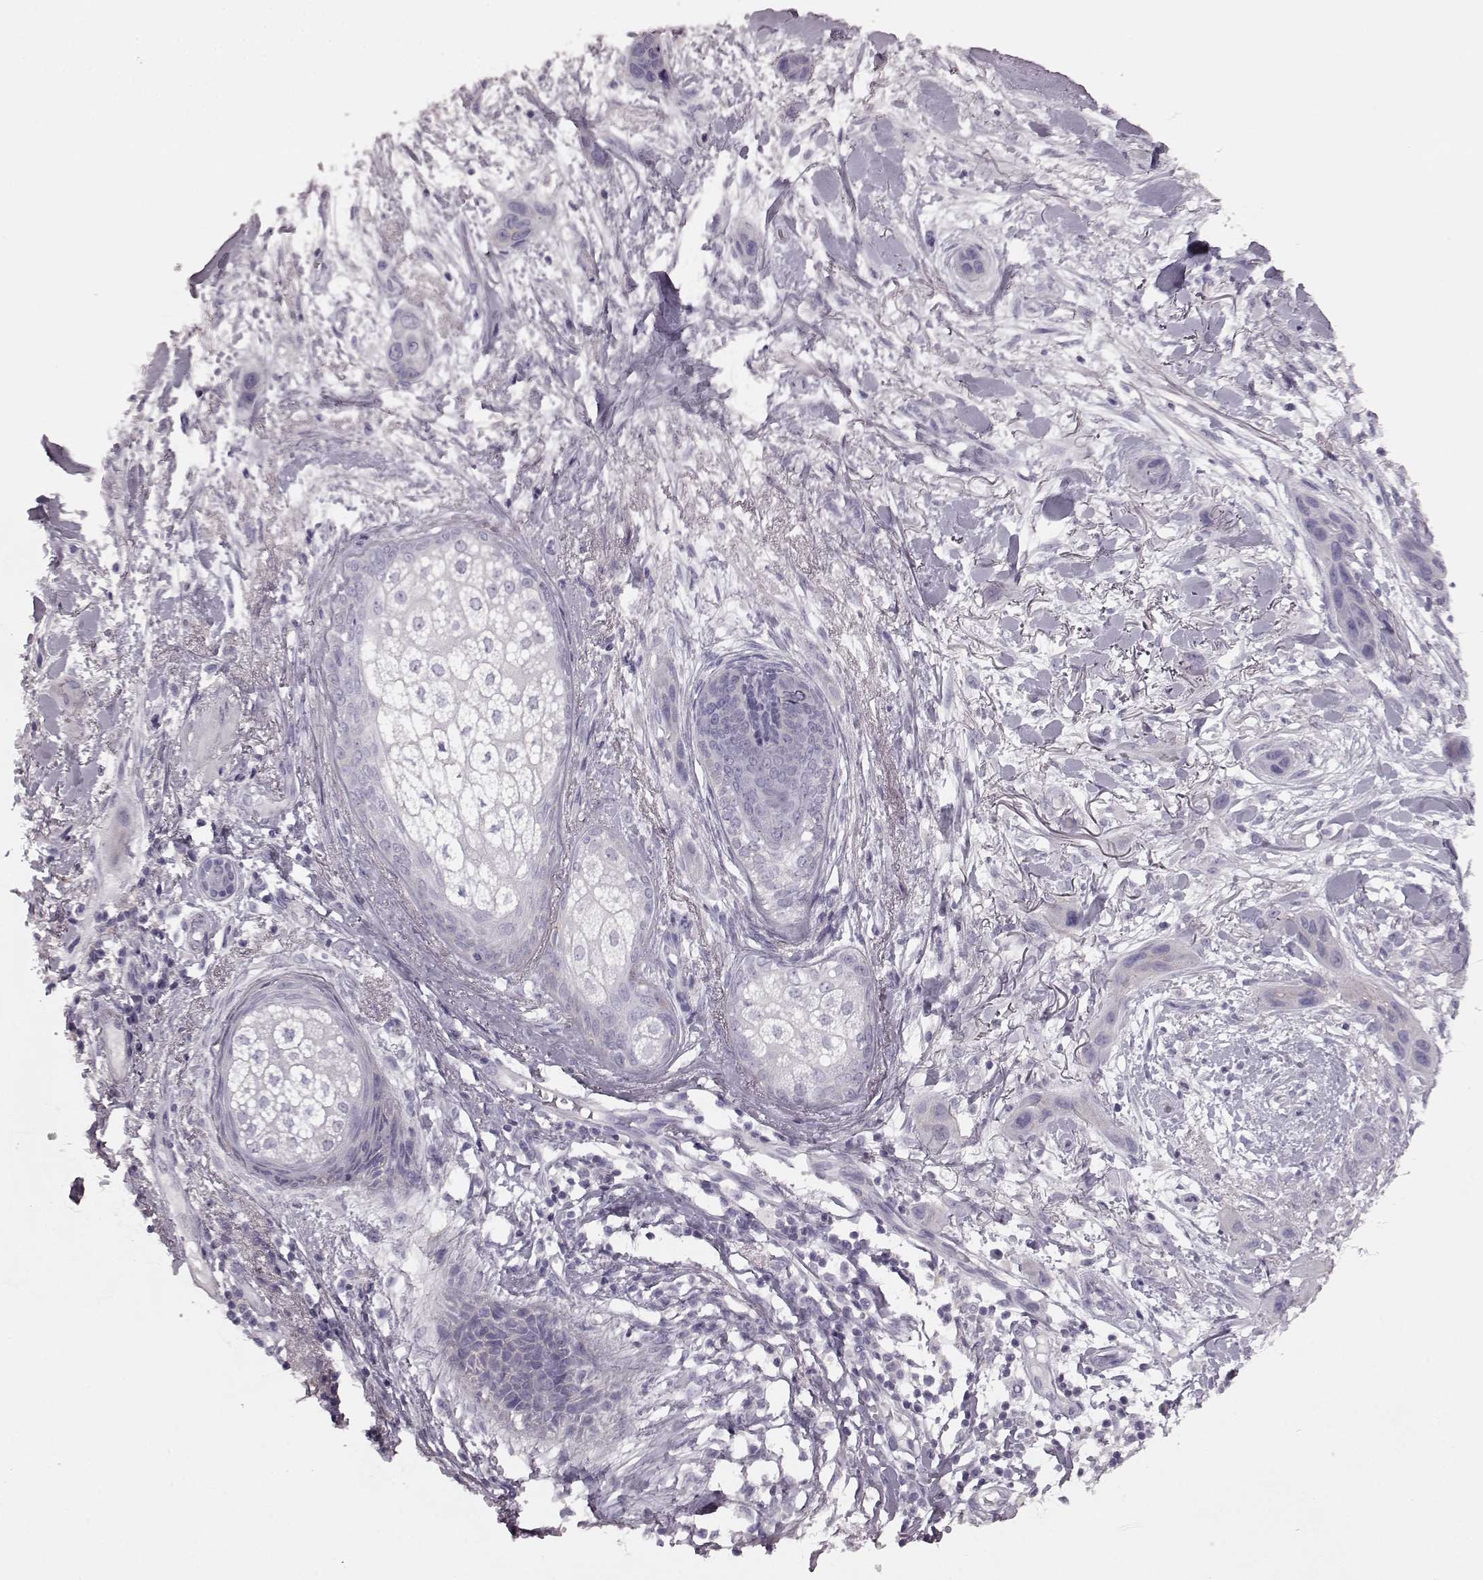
{"staining": {"intensity": "negative", "quantity": "none", "location": "none"}, "tissue": "skin cancer", "cell_type": "Tumor cells", "image_type": "cancer", "snomed": [{"axis": "morphology", "description": "Squamous cell carcinoma, NOS"}, {"axis": "topography", "description": "Skin"}], "caption": "An IHC histopathology image of skin squamous cell carcinoma is shown. There is no staining in tumor cells of skin squamous cell carcinoma. (DAB (3,3'-diaminobenzidine) immunohistochemistry with hematoxylin counter stain).", "gene": "CRYBA2", "patient": {"sex": "male", "age": 79}}